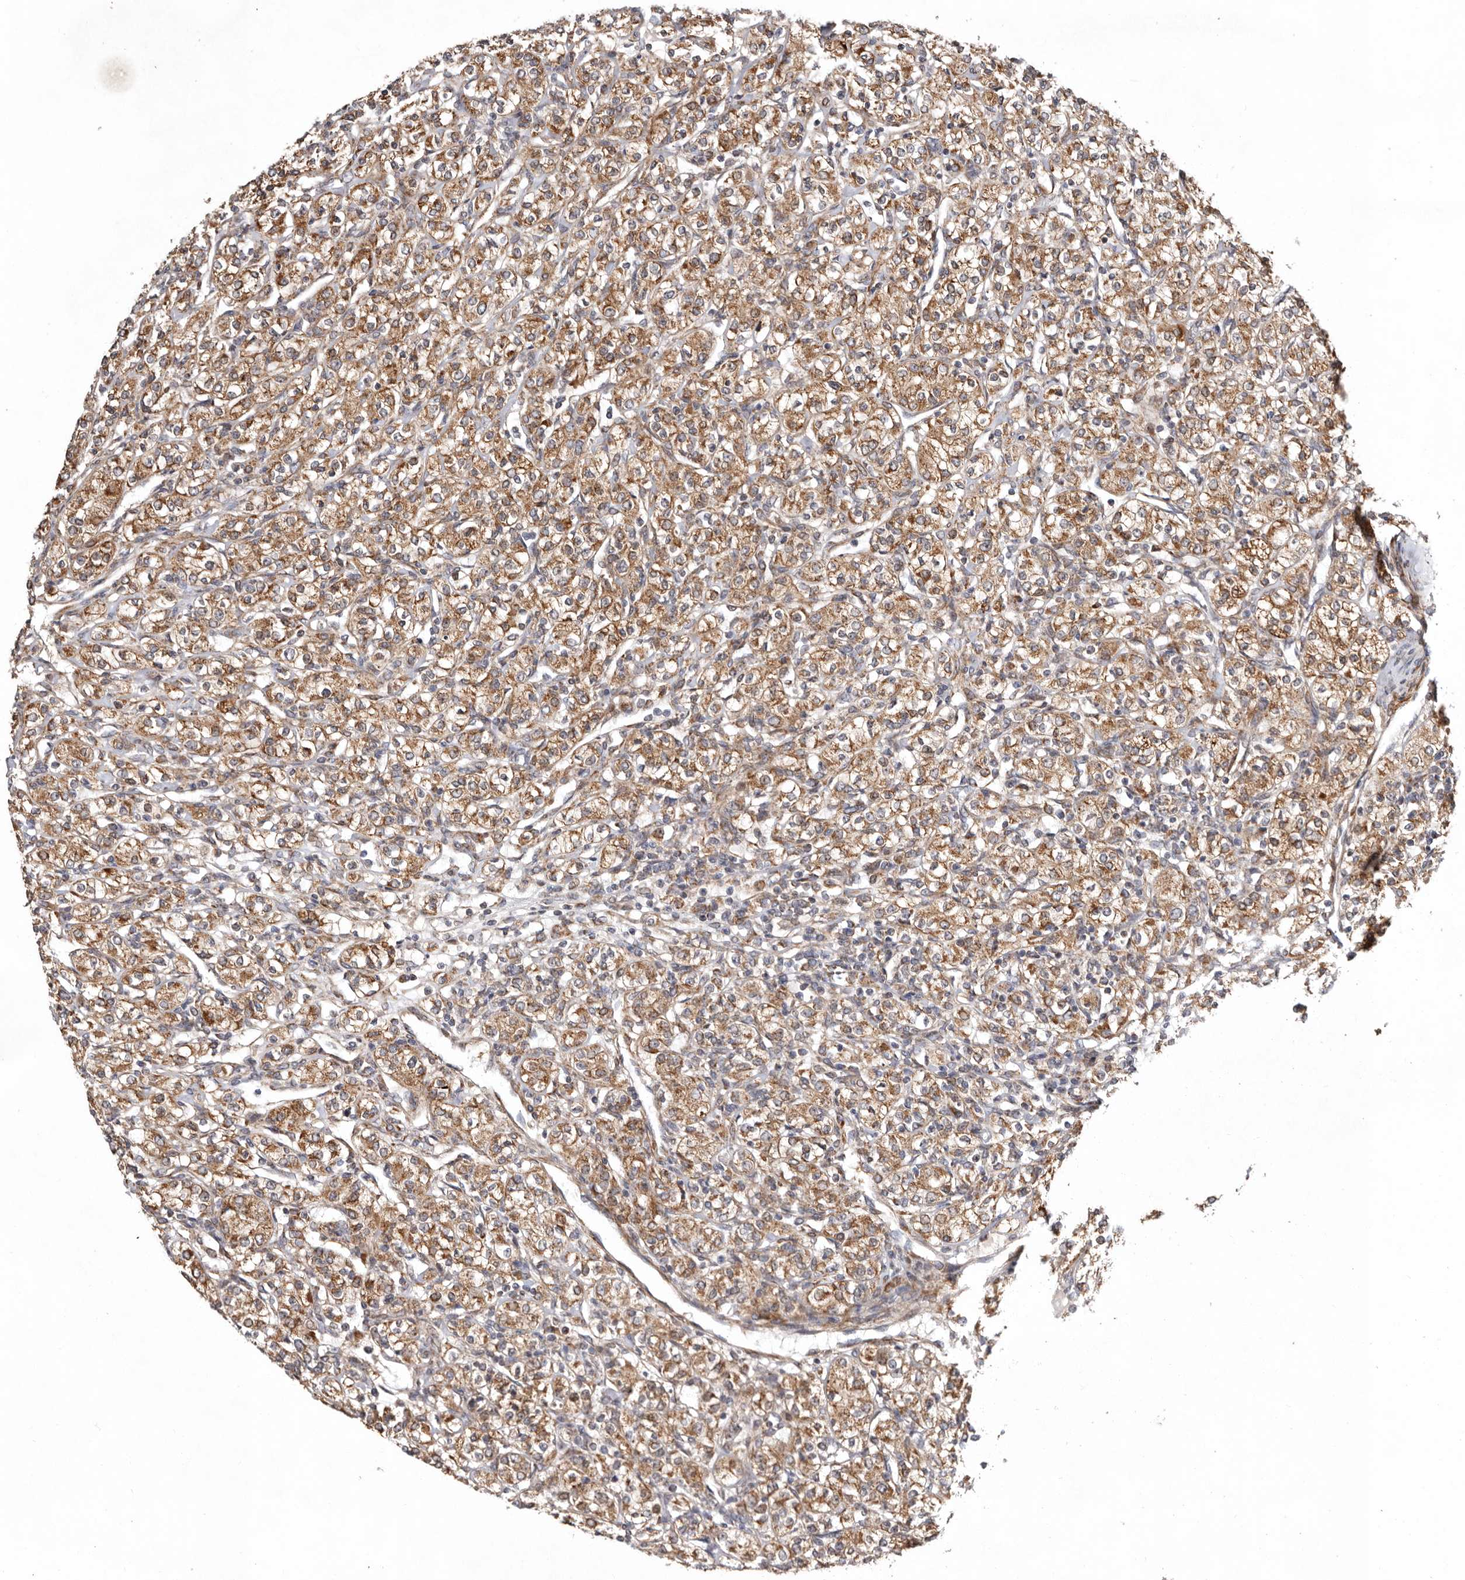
{"staining": {"intensity": "moderate", "quantity": ">75%", "location": "cytoplasmic/membranous"}, "tissue": "renal cancer", "cell_type": "Tumor cells", "image_type": "cancer", "snomed": [{"axis": "morphology", "description": "Adenocarcinoma, NOS"}, {"axis": "topography", "description": "Kidney"}], "caption": "Immunohistochemical staining of renal cancer shows medium levels of moderate cytoplasmic/membranous positivity in approximately >75% of tumor cells.", "gene": "PROKR1", "patient": {"sex": "male", "age": 77}}